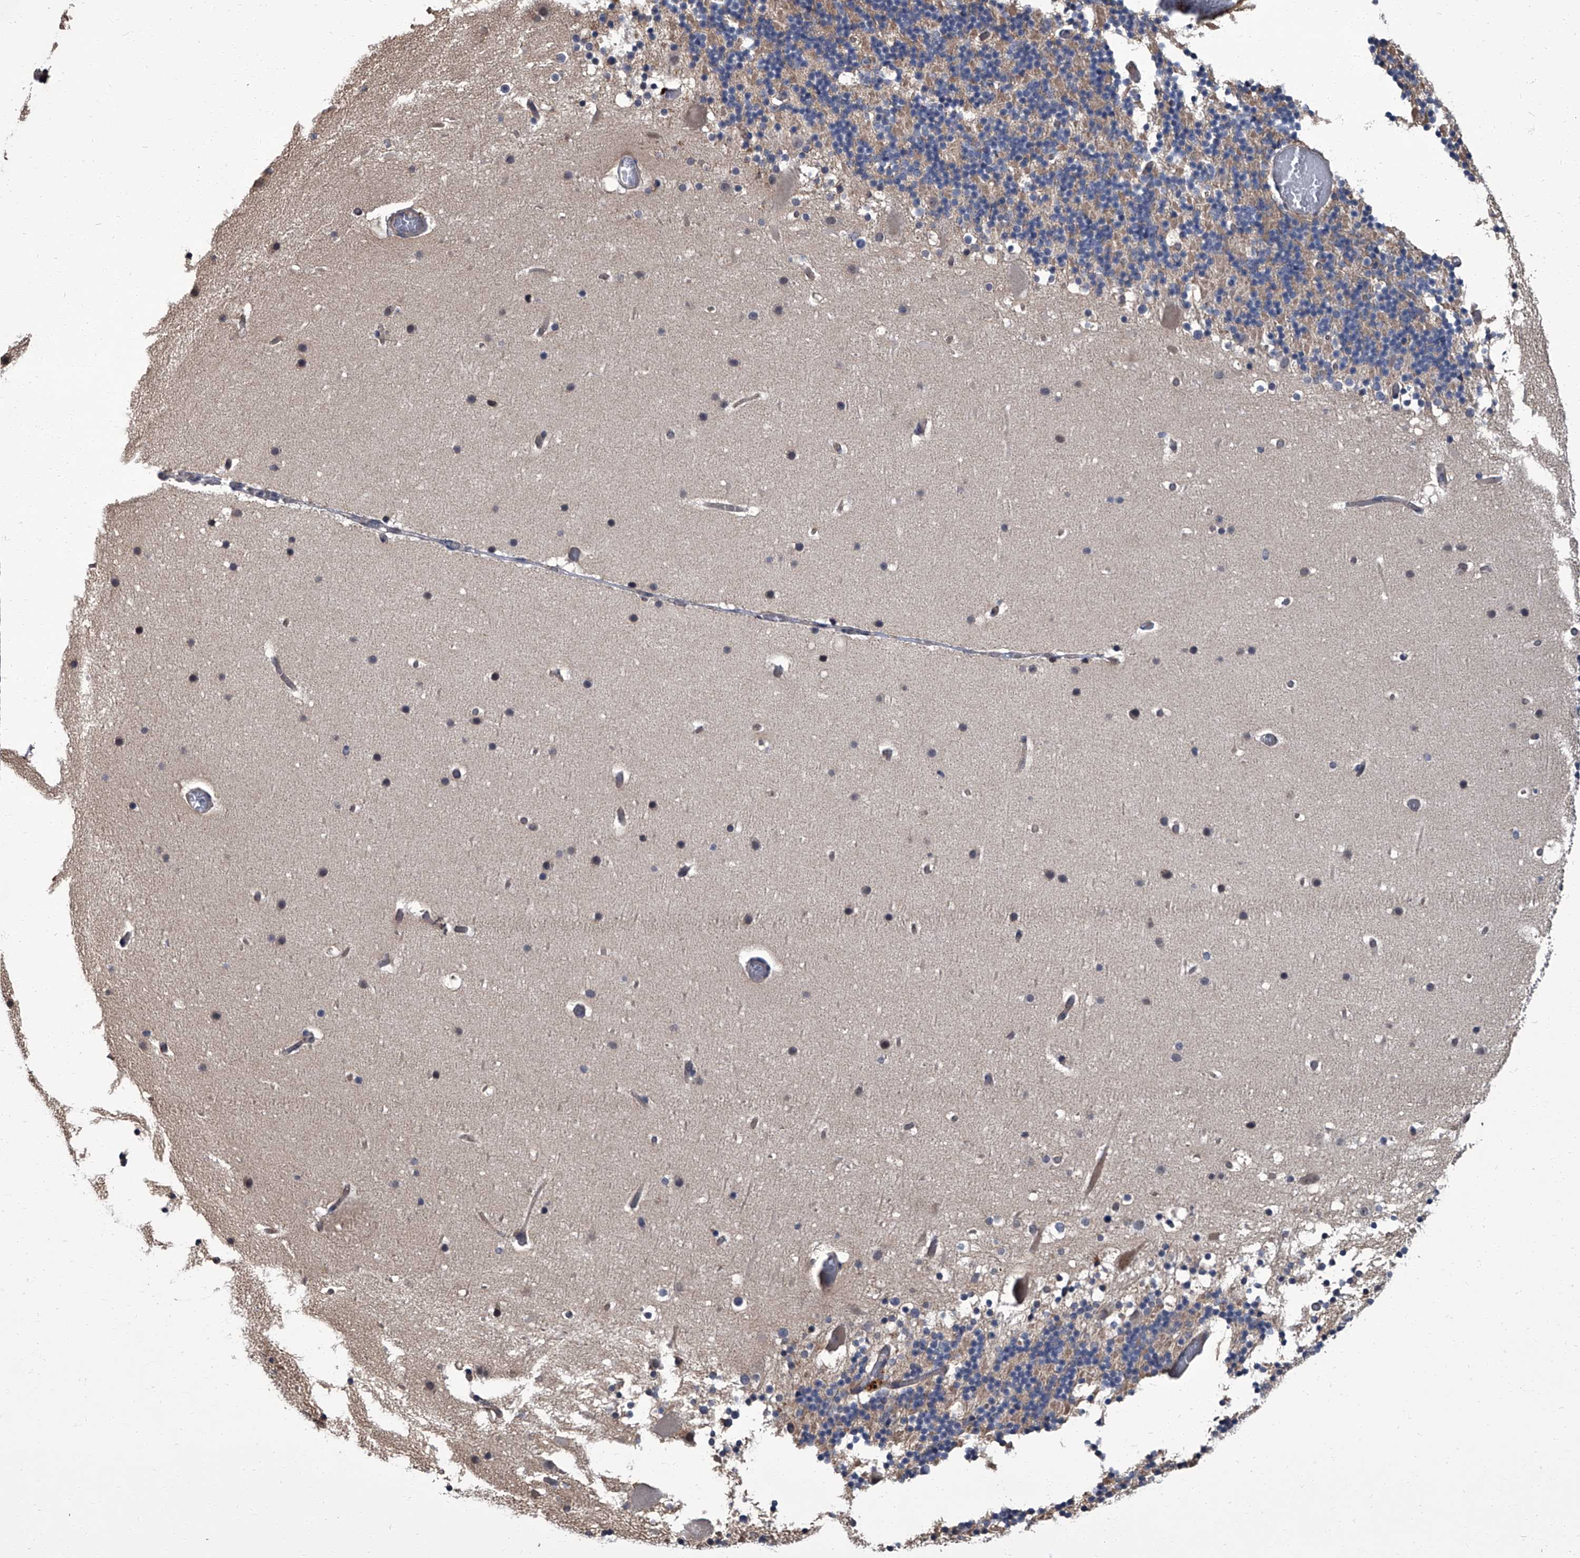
{"staining": {"intensity": "weak", "quantity": ">75%", "location": "cytoplasmic/membranous"}, "tissue": "cerebellum", "cell_type": "Cells in granular layer", "image_type": "normal", "snomed": [{"axis": "morphology", "description": "Normal tissue, NOS"}, {"axis": "topography", "description": "Cerebellum"}], "caption": "Weak cytoplasmic/membranous staining is identified in about >75% of cells in granular layer in normal cerebellum.", "gene": "SIRT4", "patient": {"sex": "male", "age": 57}}